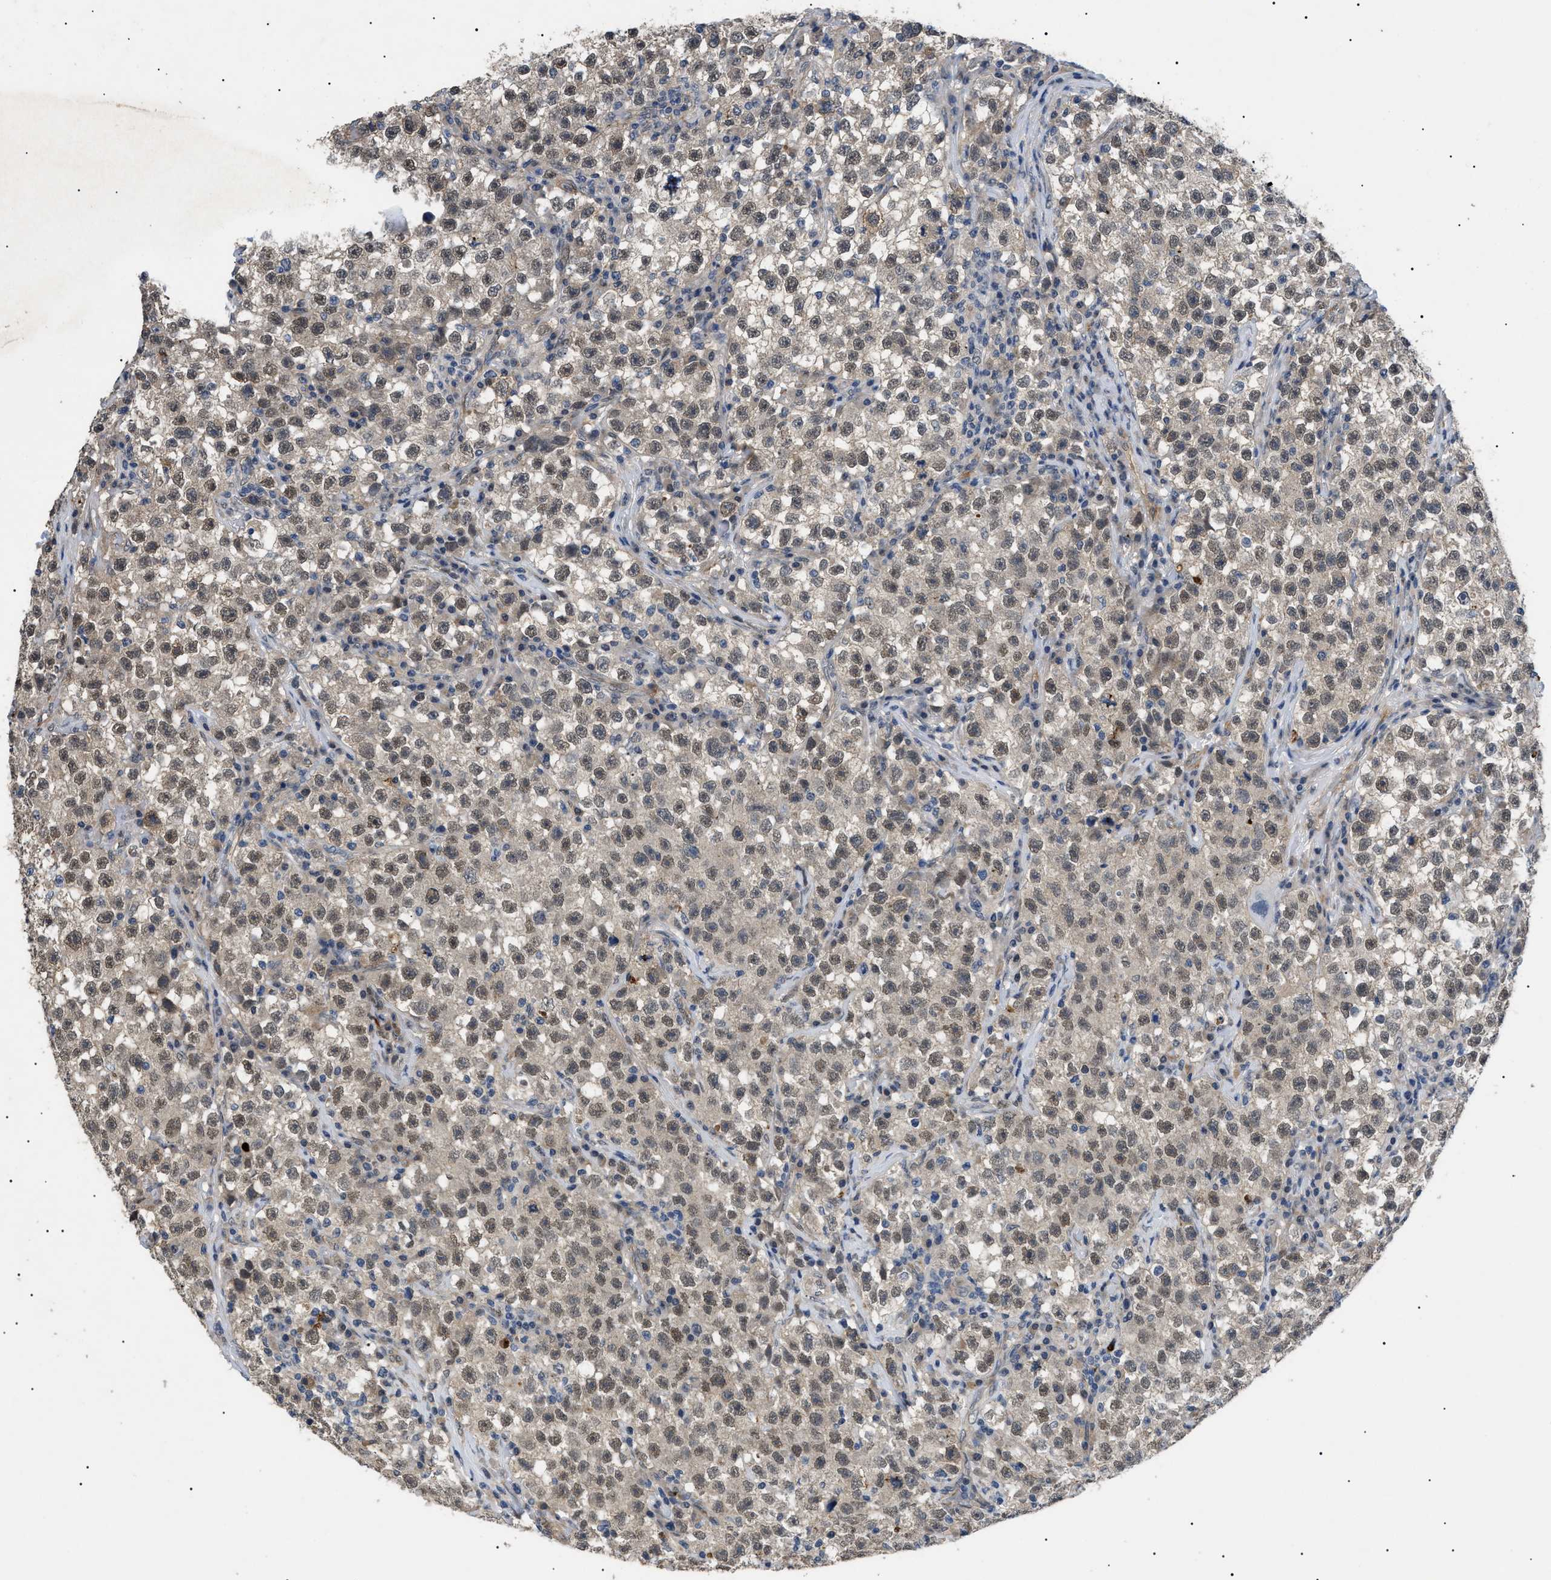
{"staining": {"intensity": "weak", "quantity": ">75%", "location": "nuclear"}, "tissue": "testis cancer", "cell_type": "Tumor cells", "image_type": "cancer", "snomed": [{"axis": "morphology", "description": "Seminoma, NOS"}, {"axis": "topography", "description": "Testis"}], "caption": "Testis cancer stained with DAB (3,3'-diaminobenzidine) IHC shows low levels of weak nuclear staining in approximately >75% of tumor cells.", "gene": "CRCP", "patient": {"sex": "male", "age": 22}}